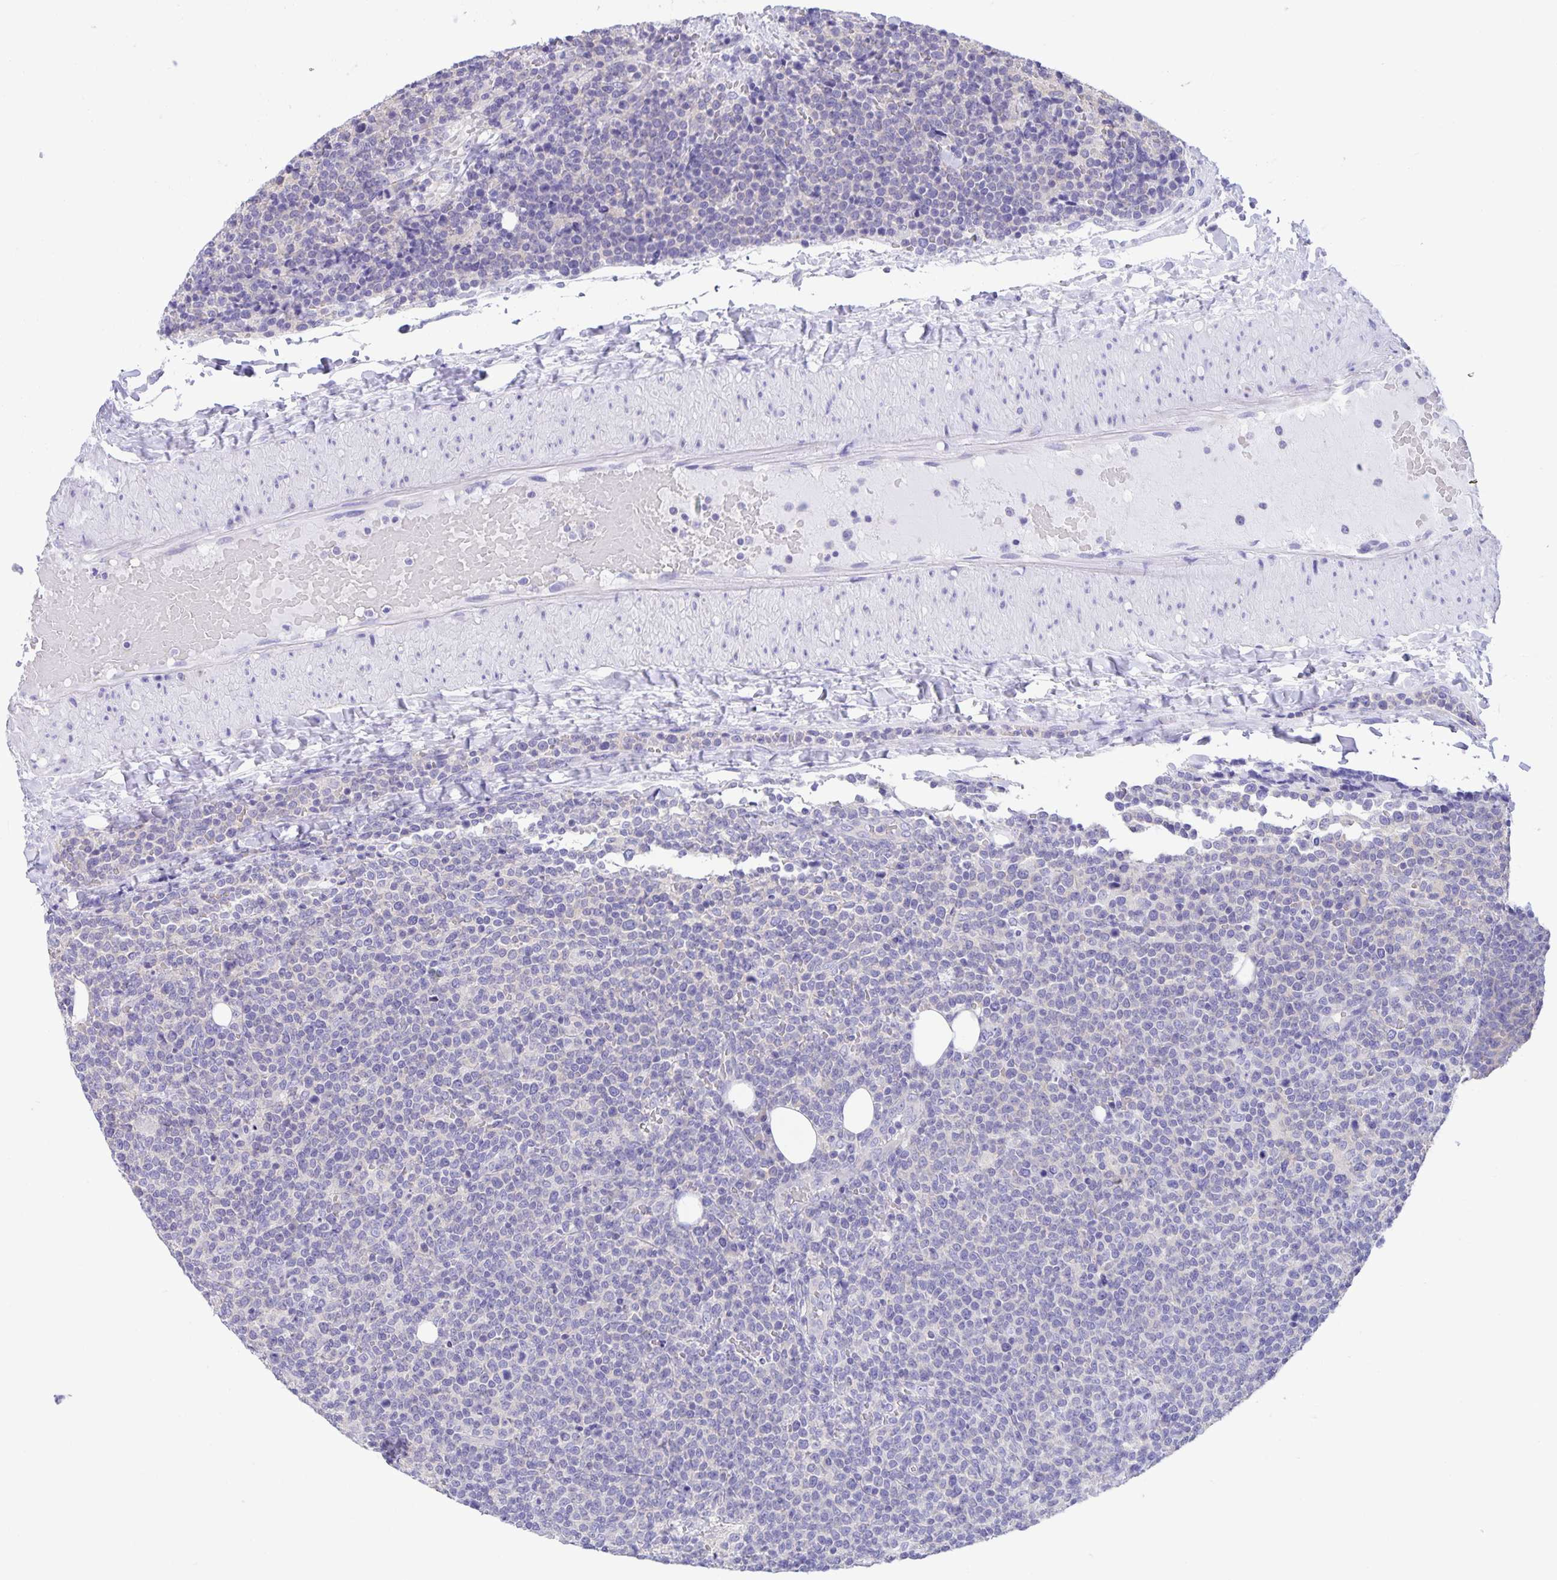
{"staining": {"intensity": "negative", "quantity": "none", "location": "none"}, "tissue": "lymphoma", "cell_type": "Tumor cells", "image_type": "cancer", "snomed": [{"axis": "morphology", "description": "Malignant lymphoma, non-Hodgkin's type, High grade"}, {"axis": "topography", "description": "Lymph node"}], "caption": "This is an immunohistochemistry histopathology image of human malignant lymphoma, non-Hodgkin's type (high-grade). There is no staining in tumor cells.", "gene": "CAPSL", "patient": {"sex": "male", "age": 61}}